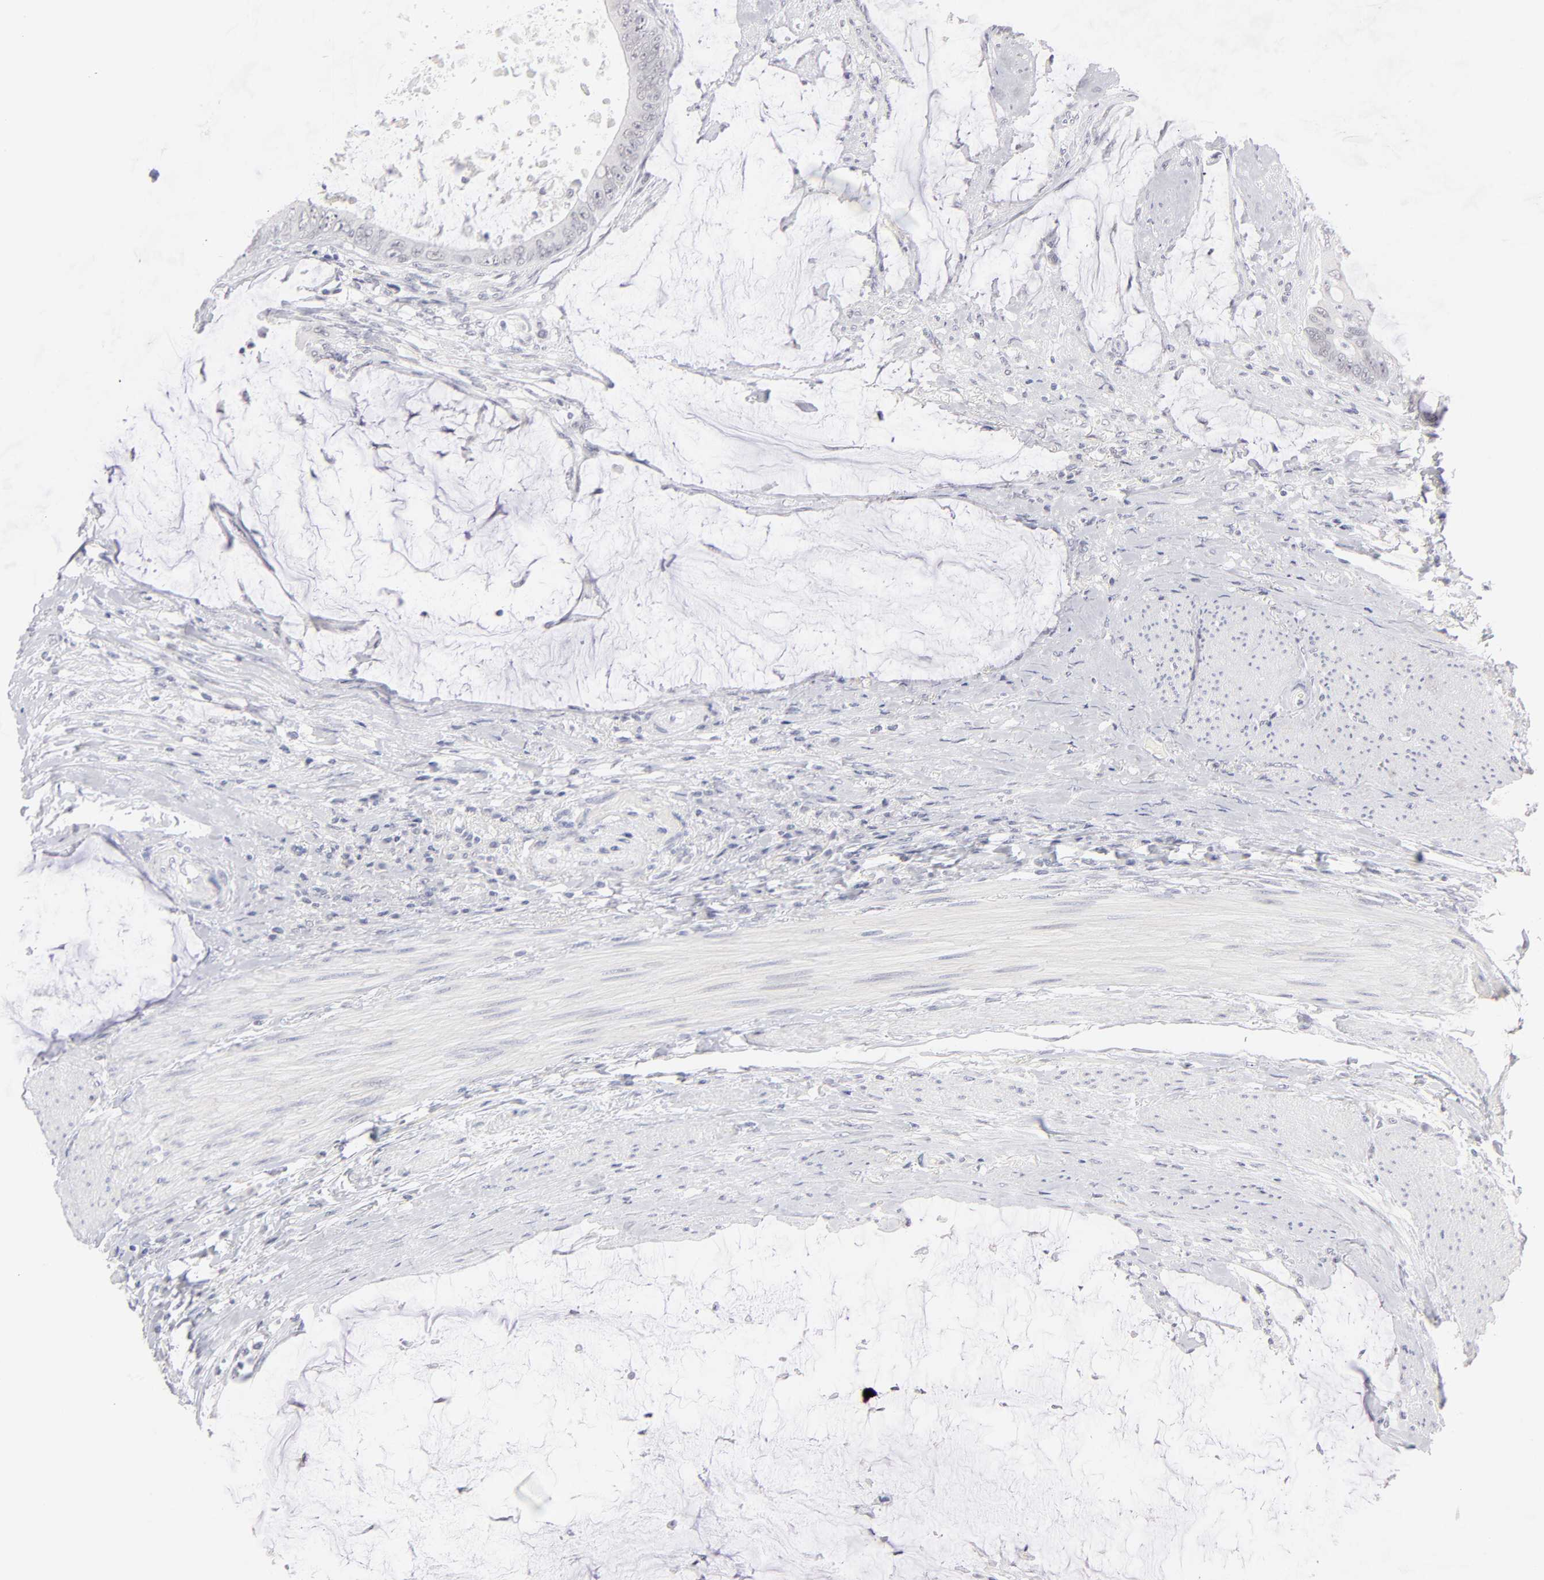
{"staining": {"intensity": "negative", "quantity": "none", "location": "none"}, "tissue": "colorectal cancer", "cell_type": "Tumor cells", "image_type": "cancer", "snomed": [{"axis": "morphology", "description": "Normal tissue, NOS"}, {"axis": "morphology", "description": "Adenocarcinoma, NOS"}, {"axis": "topography", "description": "Rectum"}, {"axis": "topography", "description": "Peripheral nerve tissue"}], "caption": "Tumor cells are negative for protein expression in human colorectal adenocarcinoma. (DAB IHC, high magnification).", "gene": "KHNYN", "patient": {"sex": "female", "age": 77}}